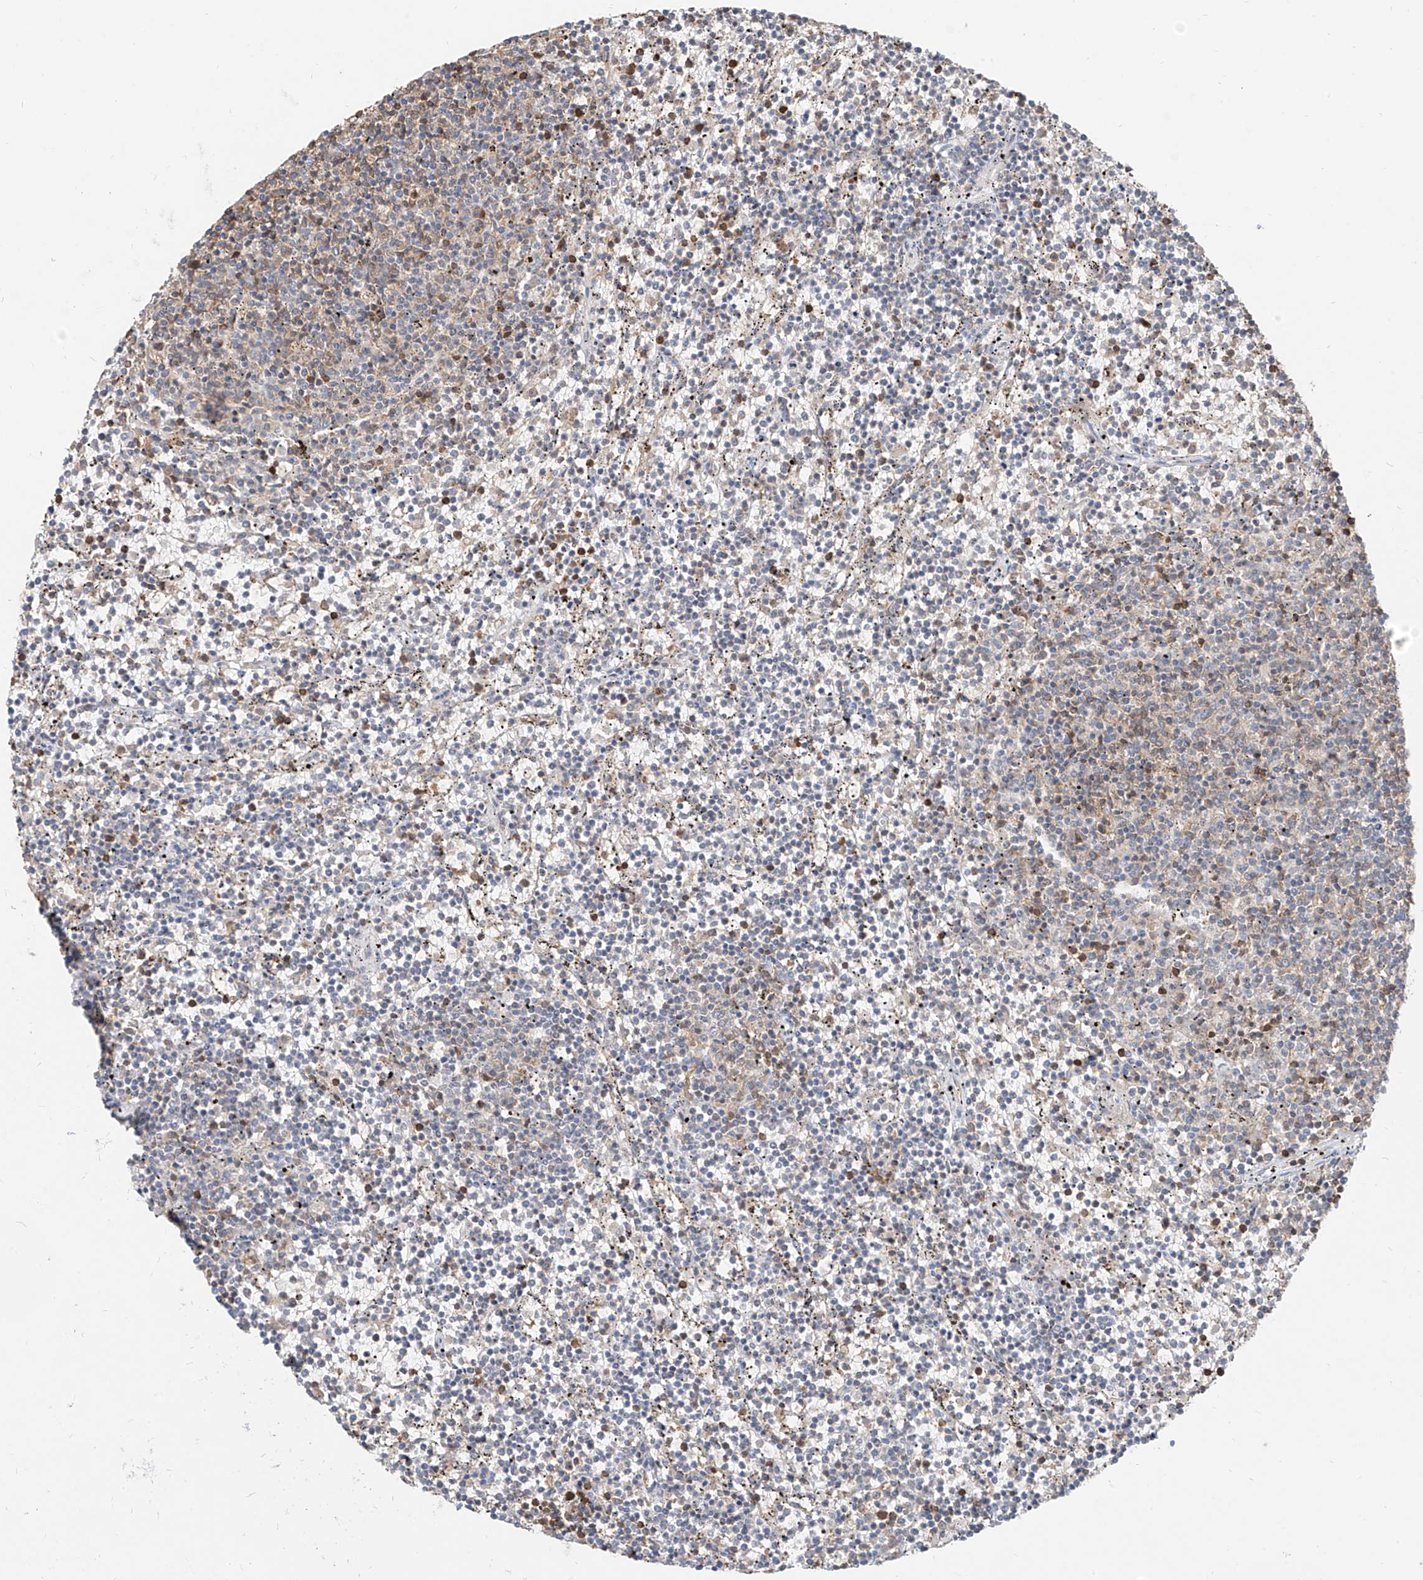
{"staining": {"intensity": "weak", "quantity": "<25%", "location": "cytoplasmic/membranous"}, "tissue": "lymphoma", "cell_type": "Tumor cells", "image_type": "cancer", "snomed": [{"axis": "morphology", "description": "Malignant lymphoma, non-Hodgkin's type, Low grade"}, {"axis": "topography", "description": "Spleen"}], "caption": "IHC of lymphoma reveals no expression in tumor cells.", "gene": "ETHE1", "patient": {"sex": "female", "age": 50}}